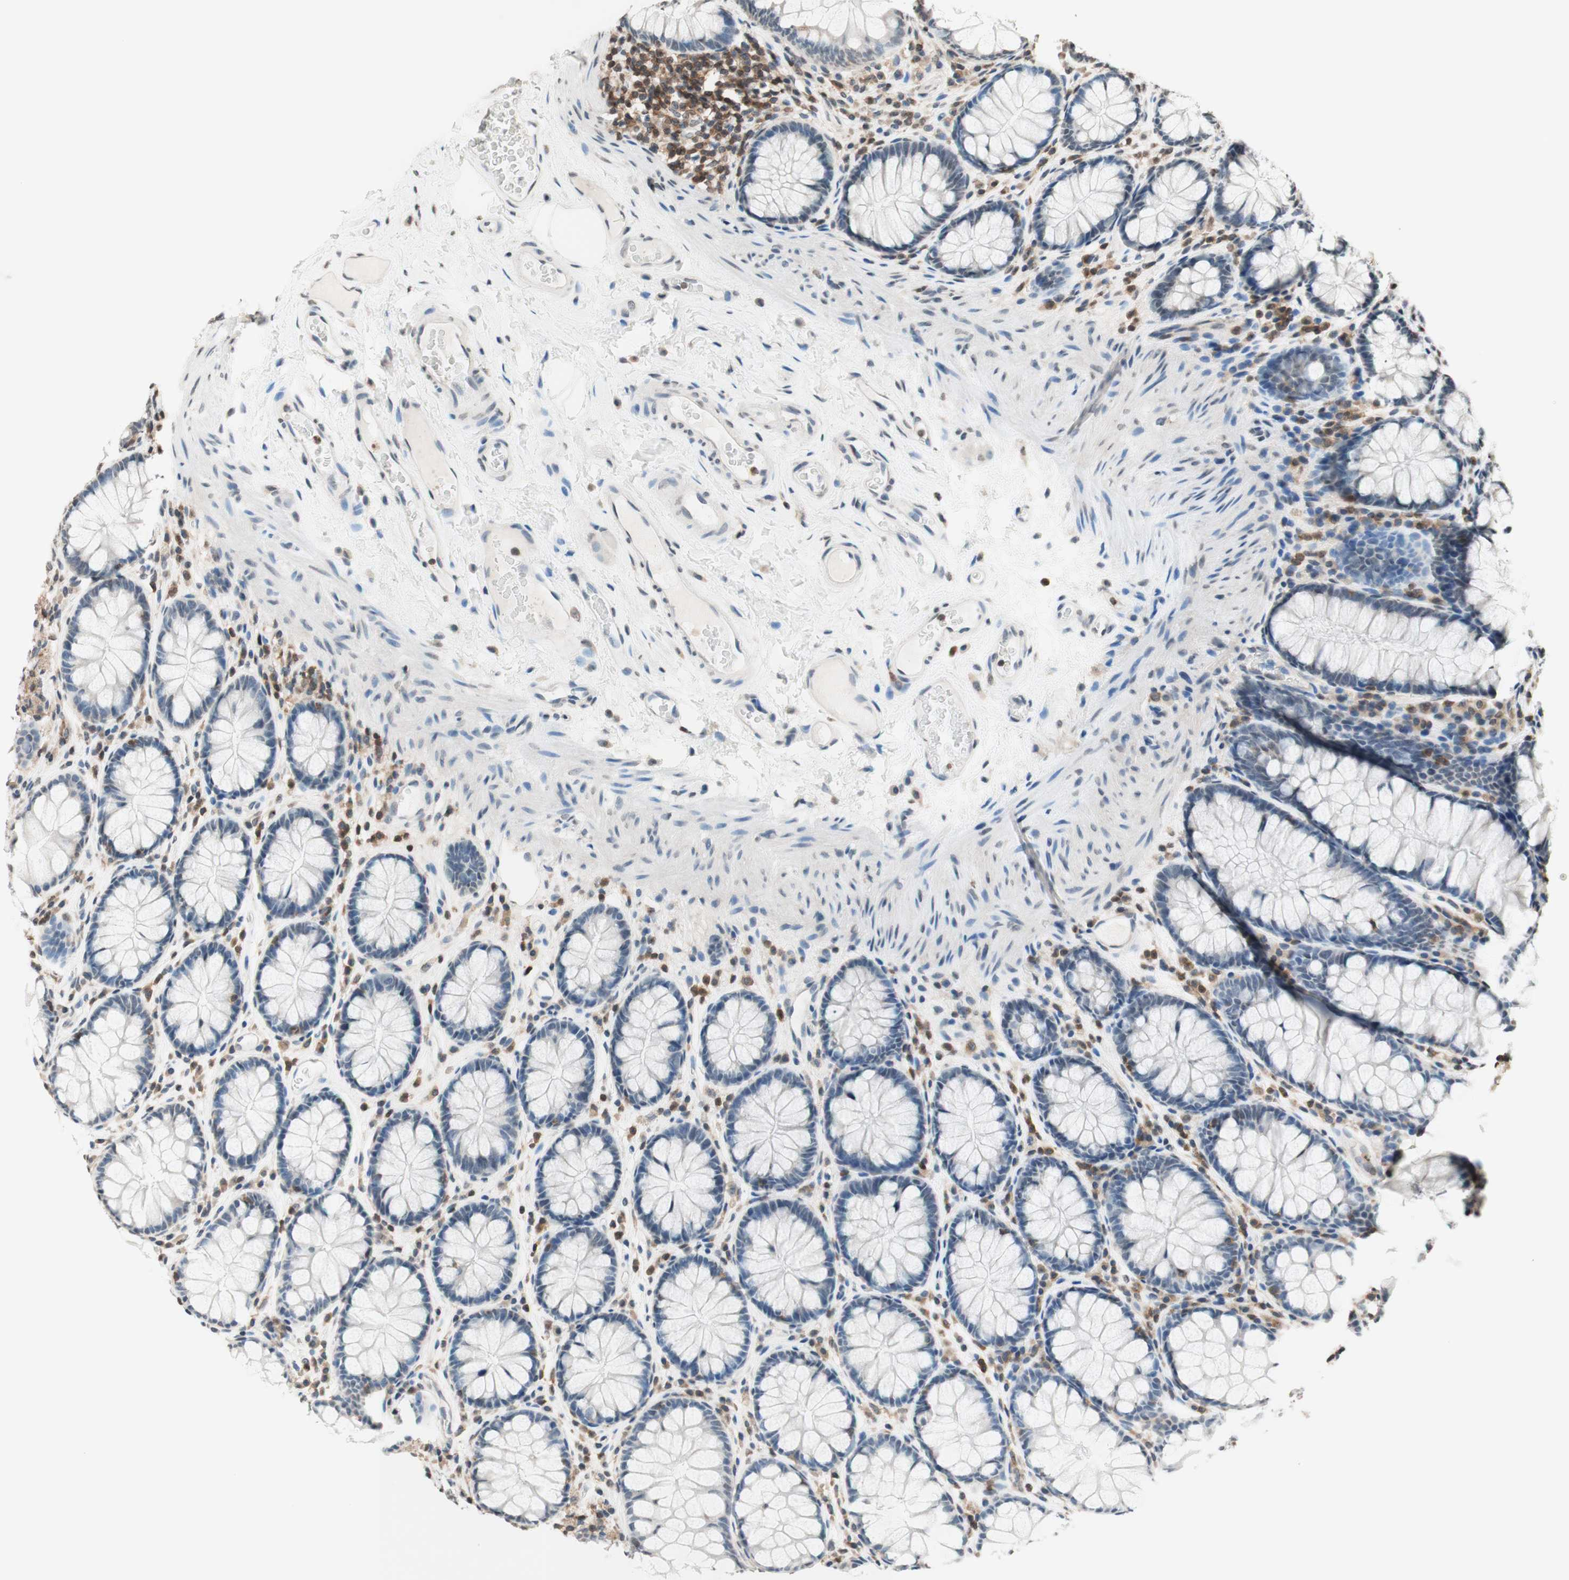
{"staining": {"intensity": "negative", "quantity": "none", "location": "none"}, "tissue": "colon", "cell_type": "Endothelial cells", "image_type": "normal", "snomed": [{"axis": "morphology", "description": "Normal tissue, NOS"}, {"axis": "topography", "description": "Colon"}], "caption": "There is no significant positivity in endothelial cells of colon. The staining was performed using DAB to visualize the protein expression in brown, while the nuclei were stained in blue with hematoxylin (Magnification: 20x).", "gene": "WIPF1", "patient": {"sex": "female", "age": 55}}